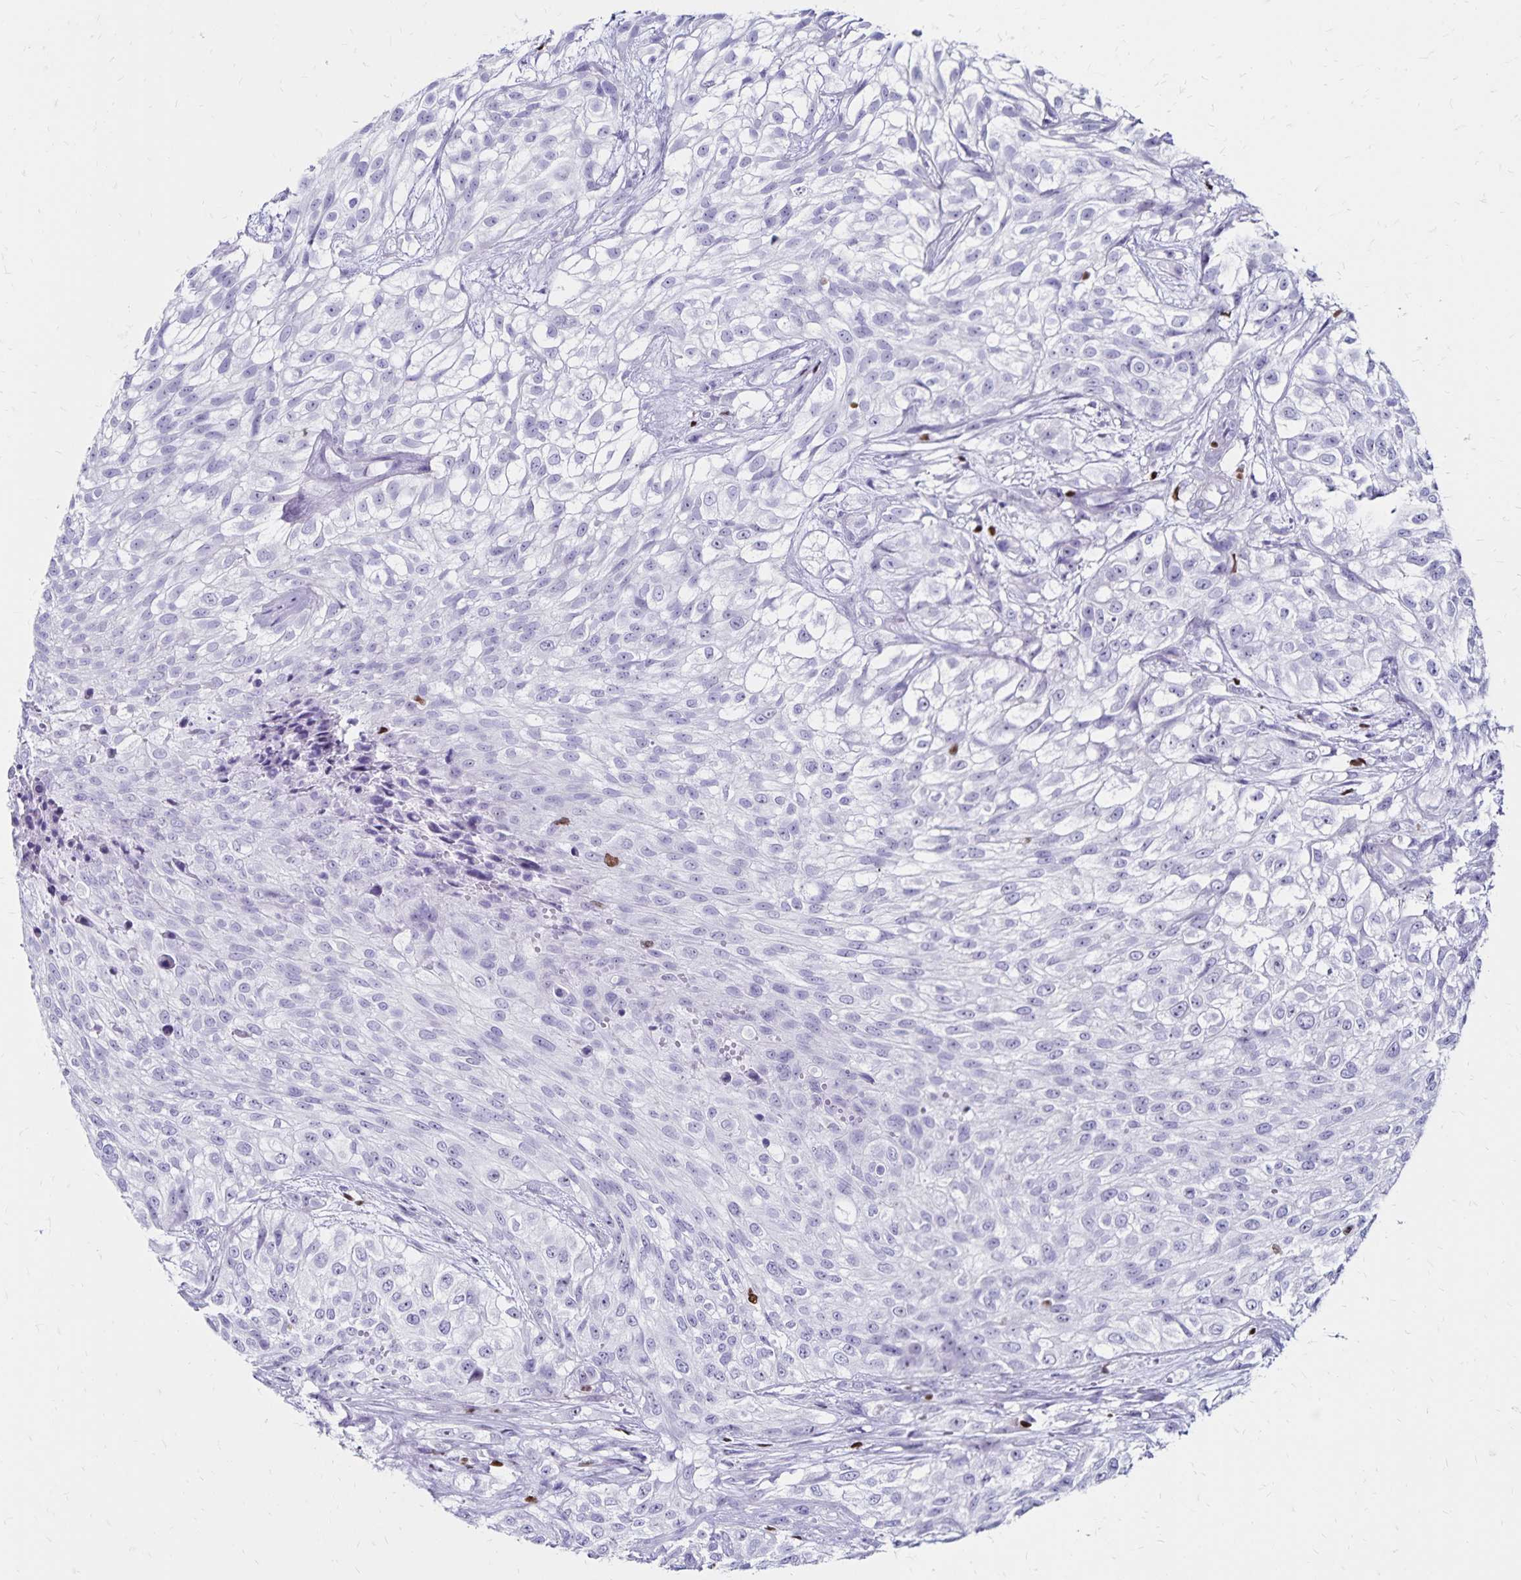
{"staining": {"intensity": "negative", "quantity": "none", "location": "none"}, "tissue": "urothelial cancer", "cell_type": "Tumor cells", "image_type": "cancer", "snomed": [{"axis": "morphology", "description": "Urothelial carcinoma, High grade"}, {"axis": "topography", "description": "Urinary bladder"}], "caption": "Protein analysis of urothelial cancer shows no significant expression in tumor cells. (DAB immunohistochemistry (IHC) with hematoxylin counter stain).", "gene": "IKZF1", "patient": {"sex": "male", "age": 56}}